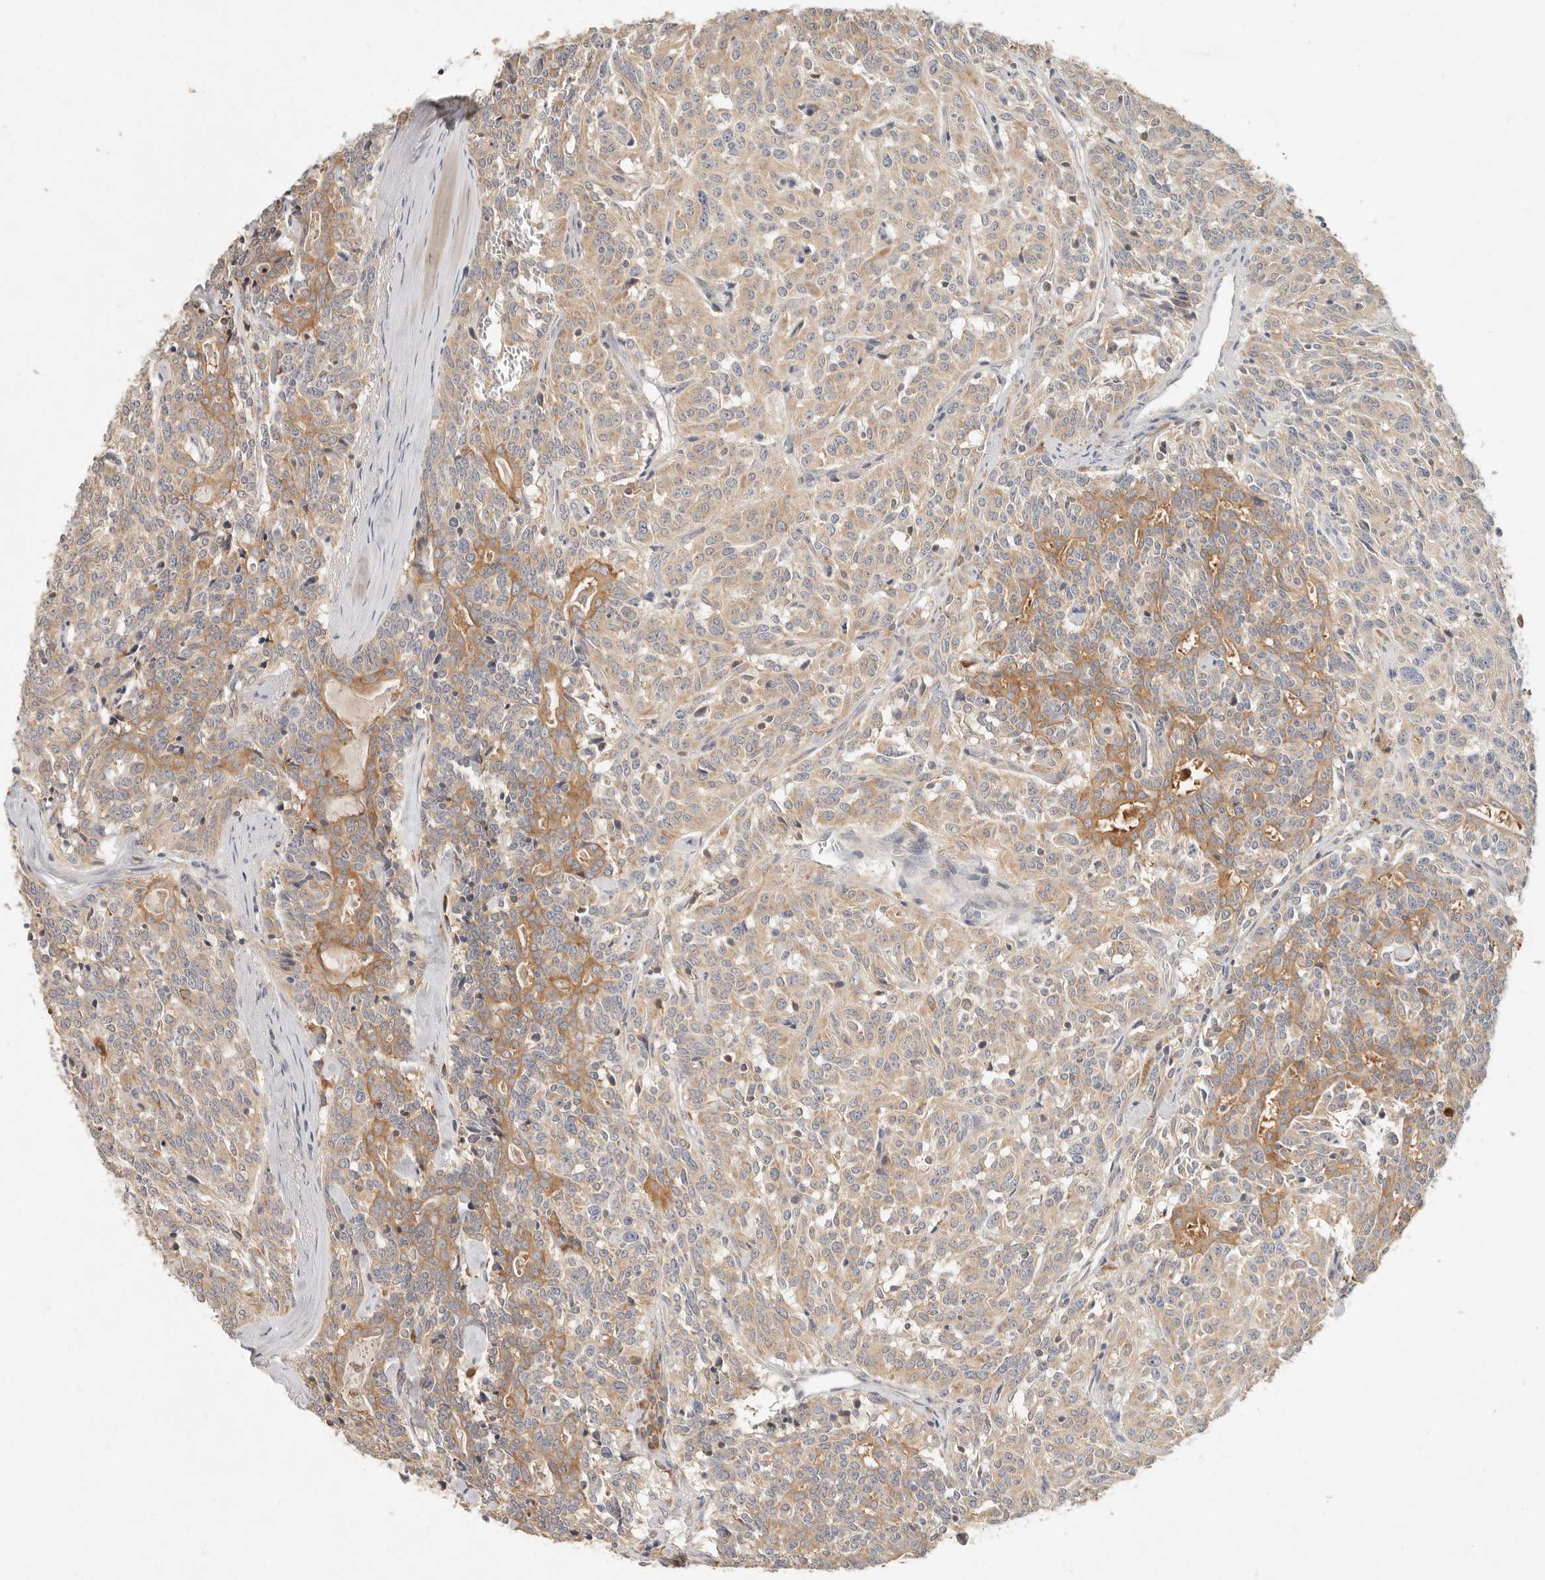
{"staining": {"intensity": "moderate", "quantity": "25%-75%", "location": "cytoplasmic/membranous"}, "tissue": "carcinoid", "cell_type": "Tumor cells", "image_type": "cancer", "snomed": [{"axis": "morphology", "description": "Carcinoid, malignant, NOS"}, {"axis": "topography", "description": "Lung"}], "caption": "Immunohistochemistry (IHC) (DAB (3,3'-diaminobenzidine)) staining of human carcinoid exhibits moderate cytoplasmic/membranous protein staining in approximately 25%-75% of tumor cells.", "gene": "ARHGEF10L", "patient": {"sex": "female", "age": 46}}